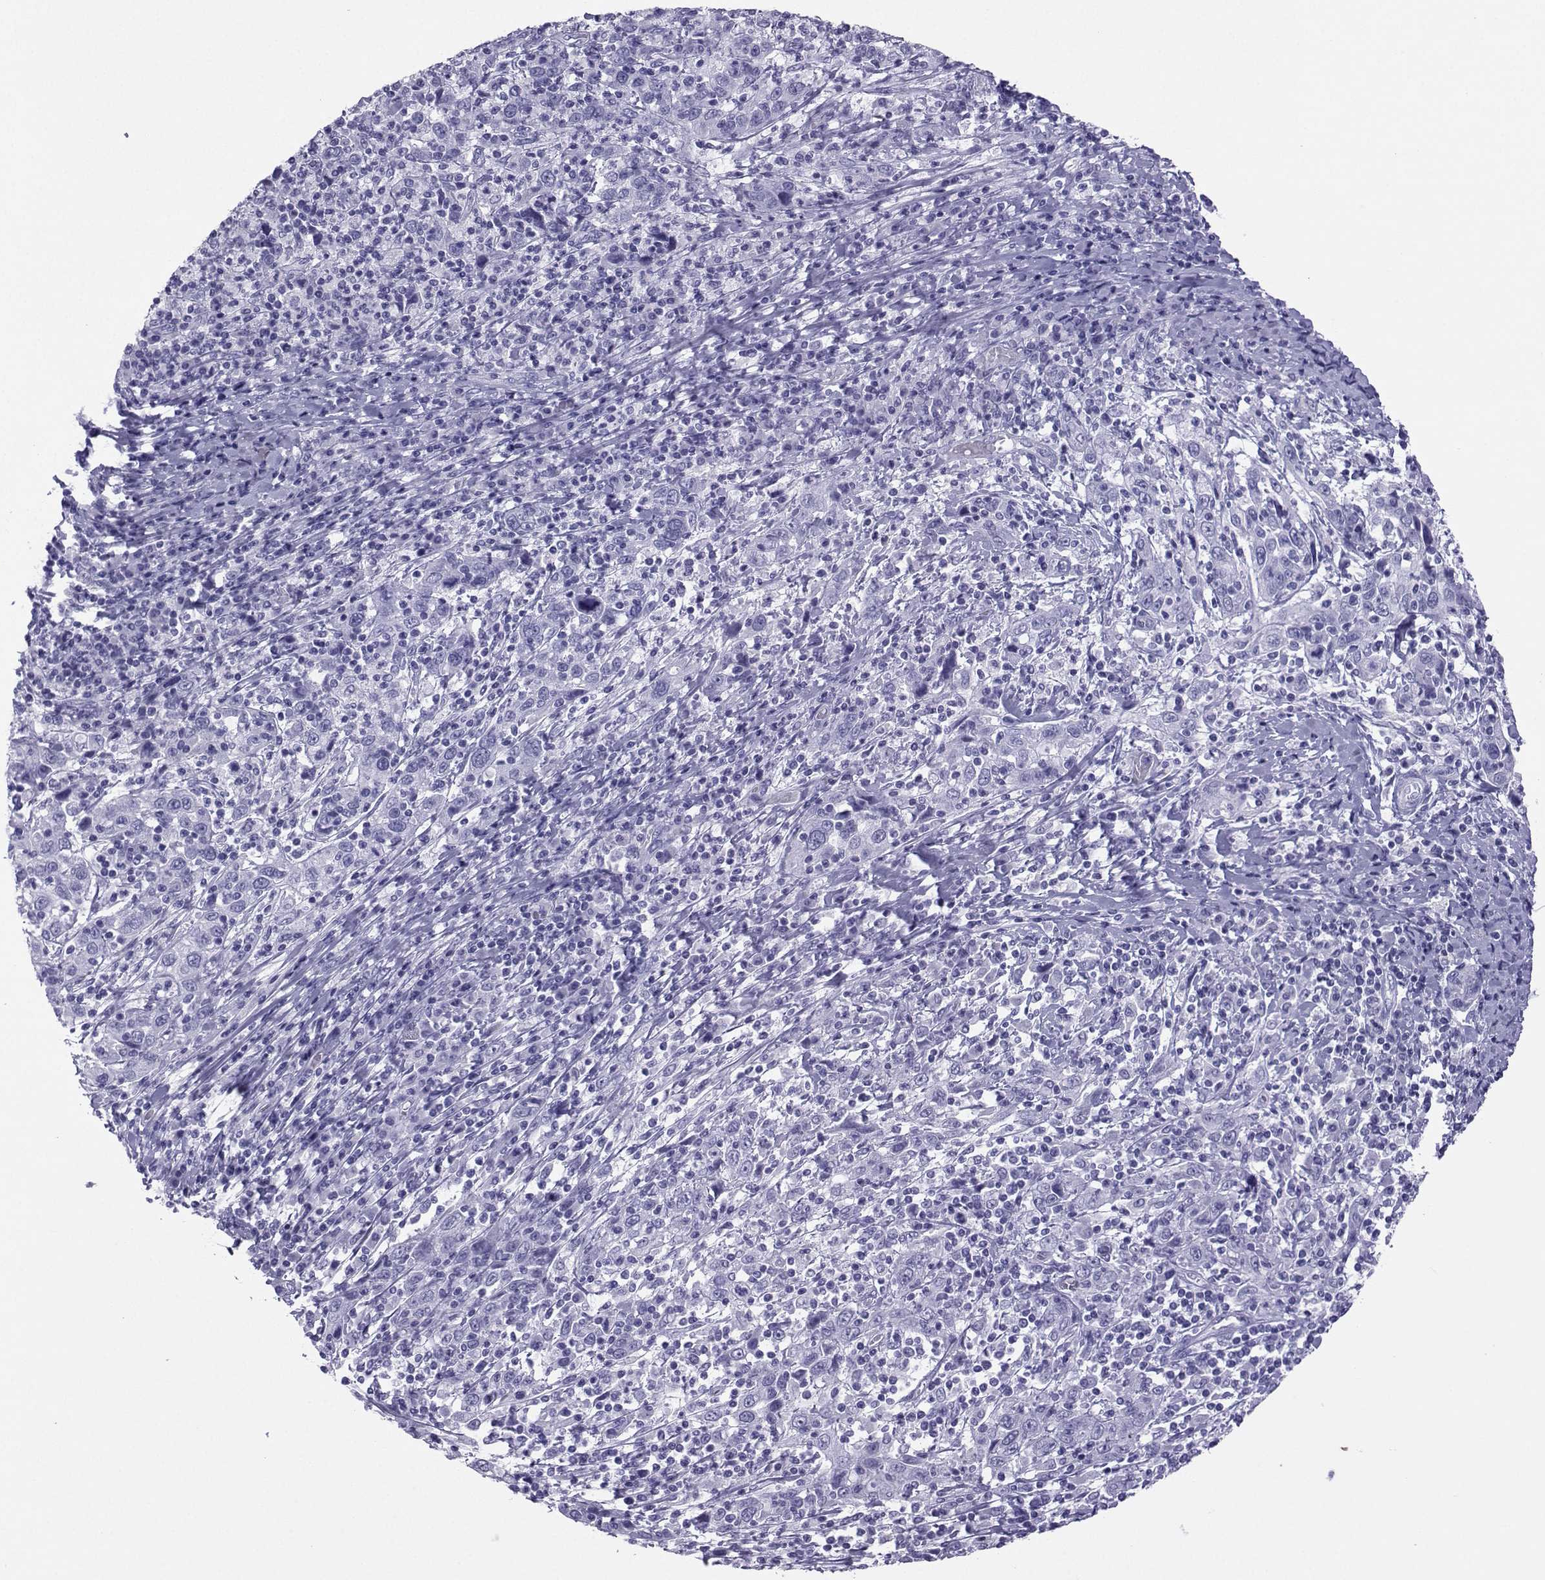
{"staining": {"intensity": "negative", "quantity": "none", "location": "none"}, "tissue": "cervical cancer", "cell_type": "Tumor cells", "image_type": "cancer", "snomed": [{"axis": "morphology", "description": "Squamous cell carcinoma, NOS"}, {"axis": "topography", "description": "Cervix"}], "caption": "Cervical cancer was stained to show a protein in brown. There is no significant expression in tumor cells.", "gene": "LORICRIN", "patient": {"sex": "female", "age": 46}}